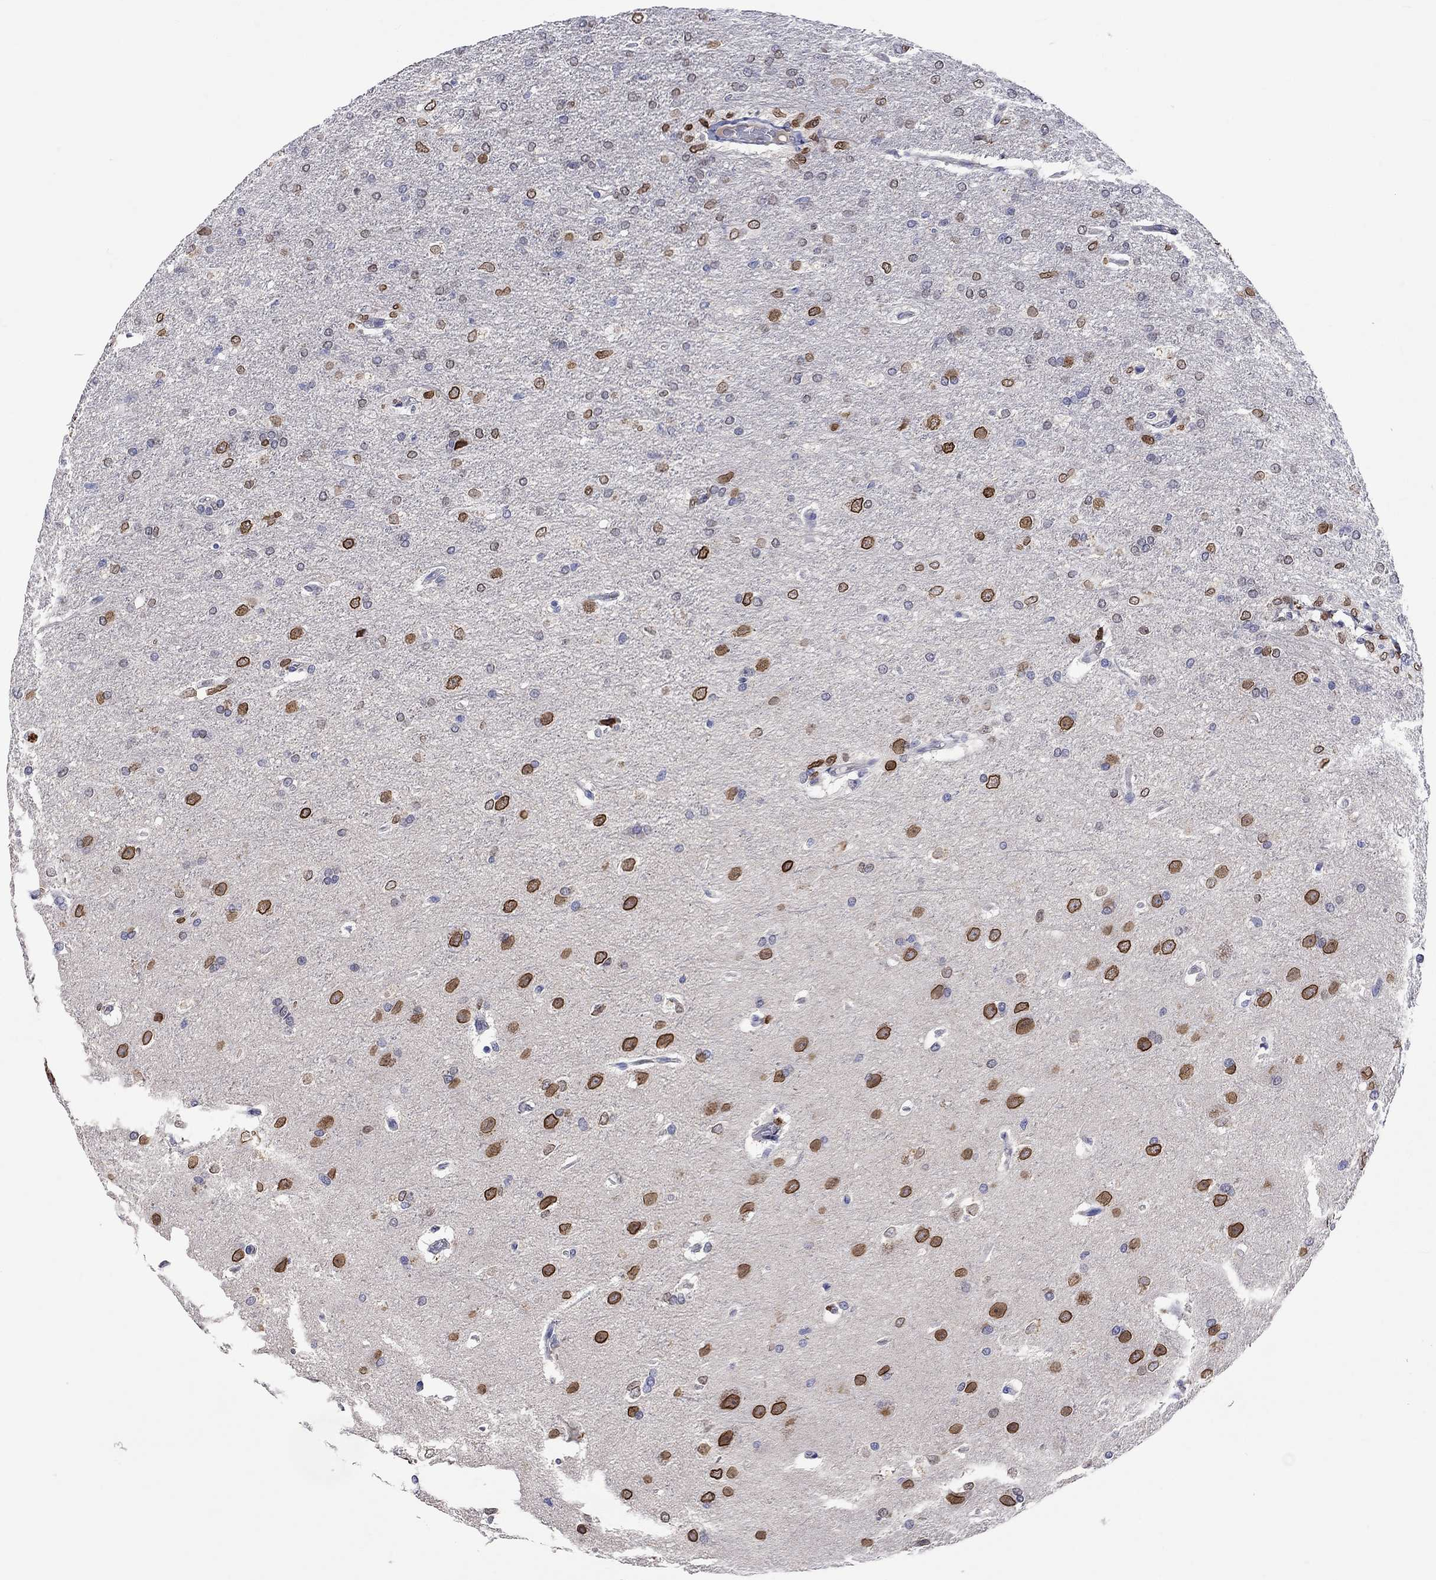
{"staining": {"intensity": "strong", "quantity": "25%-75%", "location": "cytoplasmic/membranous,nuclear"}, "tissue": "glioma", "cell_type": "Tumor cells", "image_type": "cancer", "snomed": [{"axis": "morphology", "description": "Glioma, malignant, High grade"}, {"axis": "topography", "description": "Brain"}], "caption": "A micrograph showing strong cytoplasmic/membranous and nuclear staining in approximately 25%-75% of tumor cells in high-grade glioma (malignant), as visualized by brown immunohistochemical staining.", "gene": "LRFN4", "patient": {"sex": "male", "age": 68}}